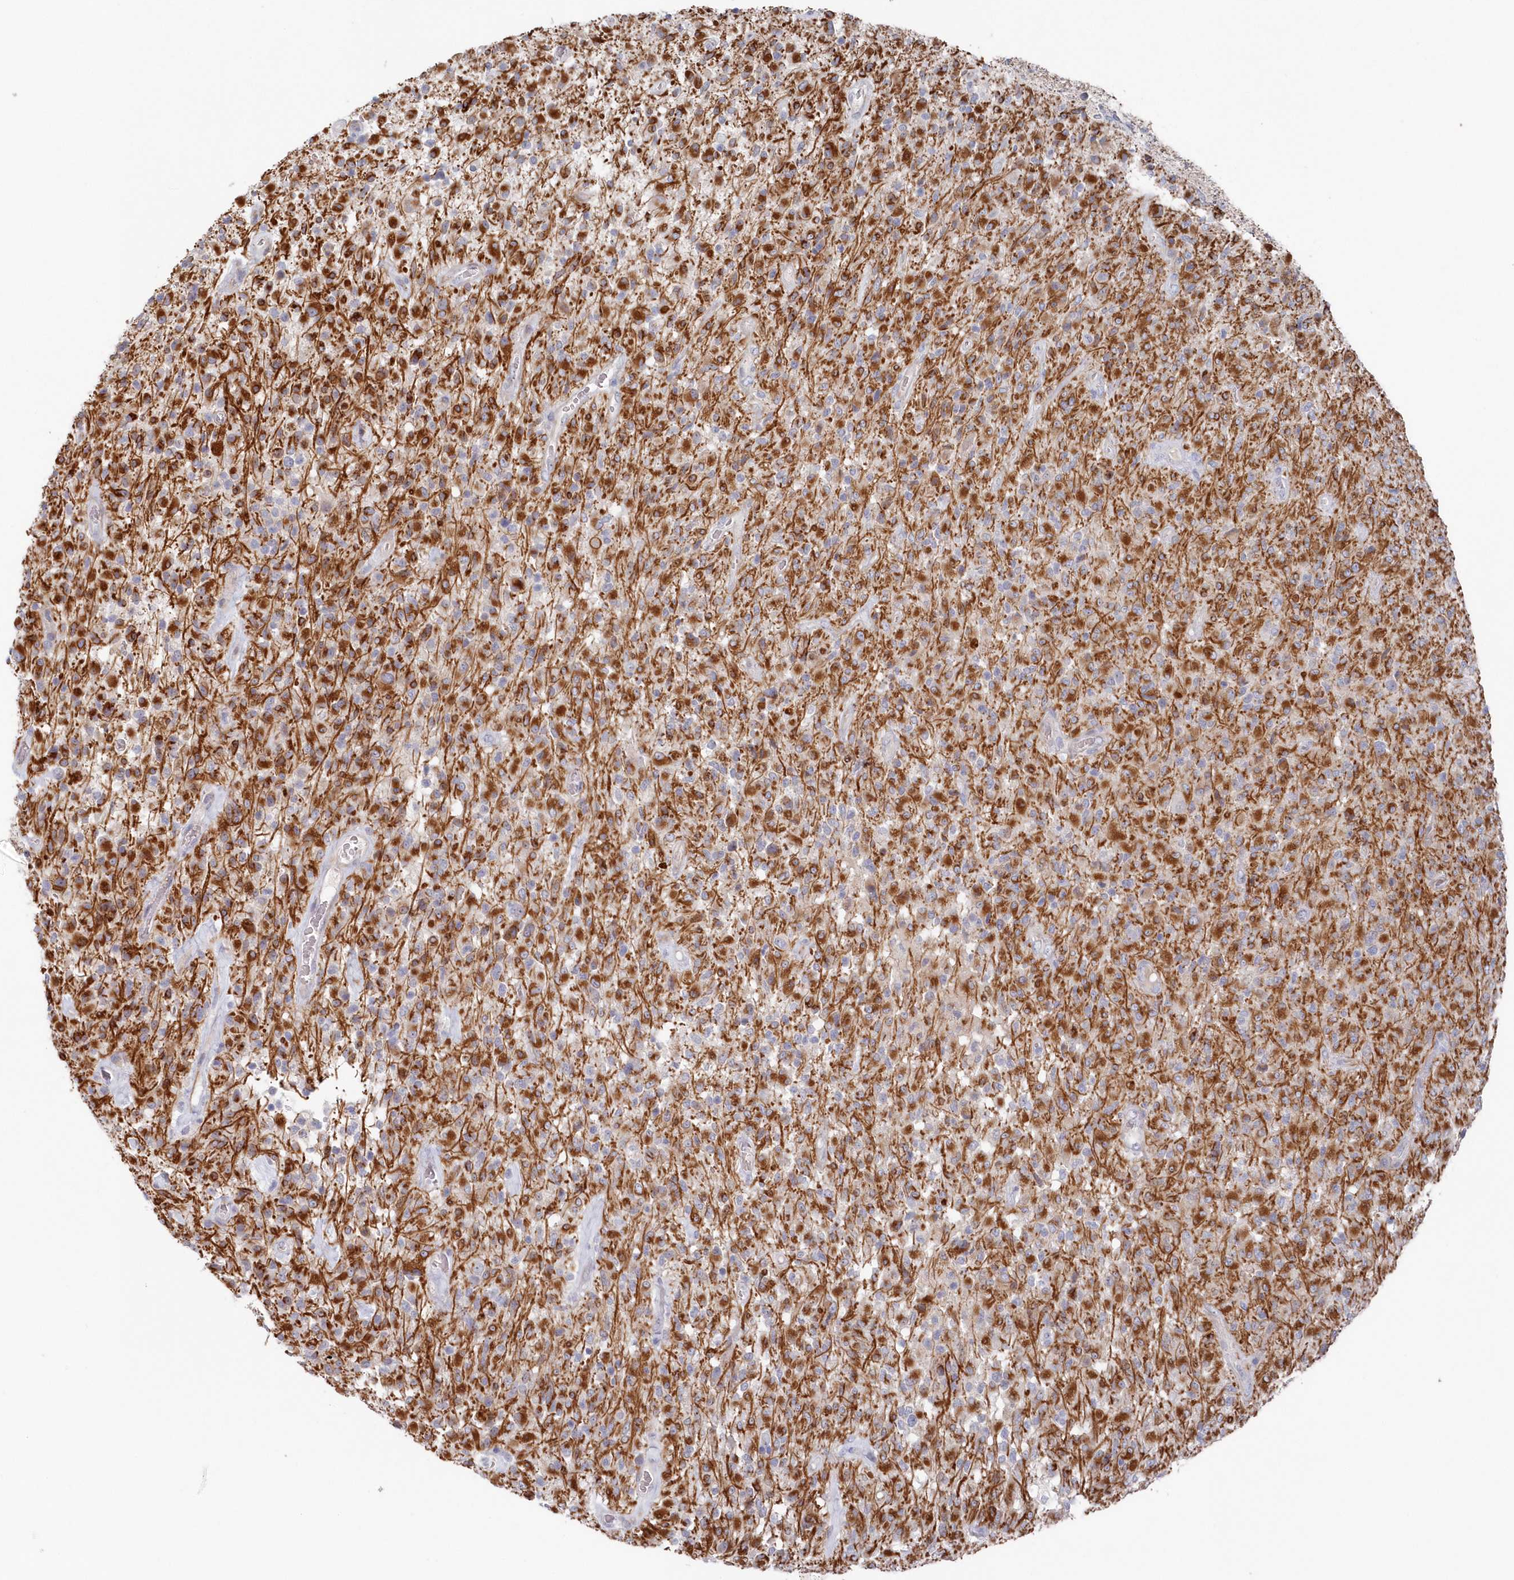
{"staining": {"intensity": "moderate", "quantity": "<25%", "location": "cytoplasmic/membranous"}, "tissue": "glioma", "cell_type": "Tumor cells", "image_type": "cancer", "snomed": [{"axis": "morphology", "description": "Glioma, malignant, High grade"}, {"axis": "topography", "description": "Brain"}], "caption": "Glioma tissue reveals moderate cytoplasmic/membranous expression in approximately <25% of tumor cells, visualized by immunohistochemistry. The protein is shown in brown color, while the nuclei are stained blue.", "gene": "KIAA1586", "patient": {"sex": "female", "age": 57}}